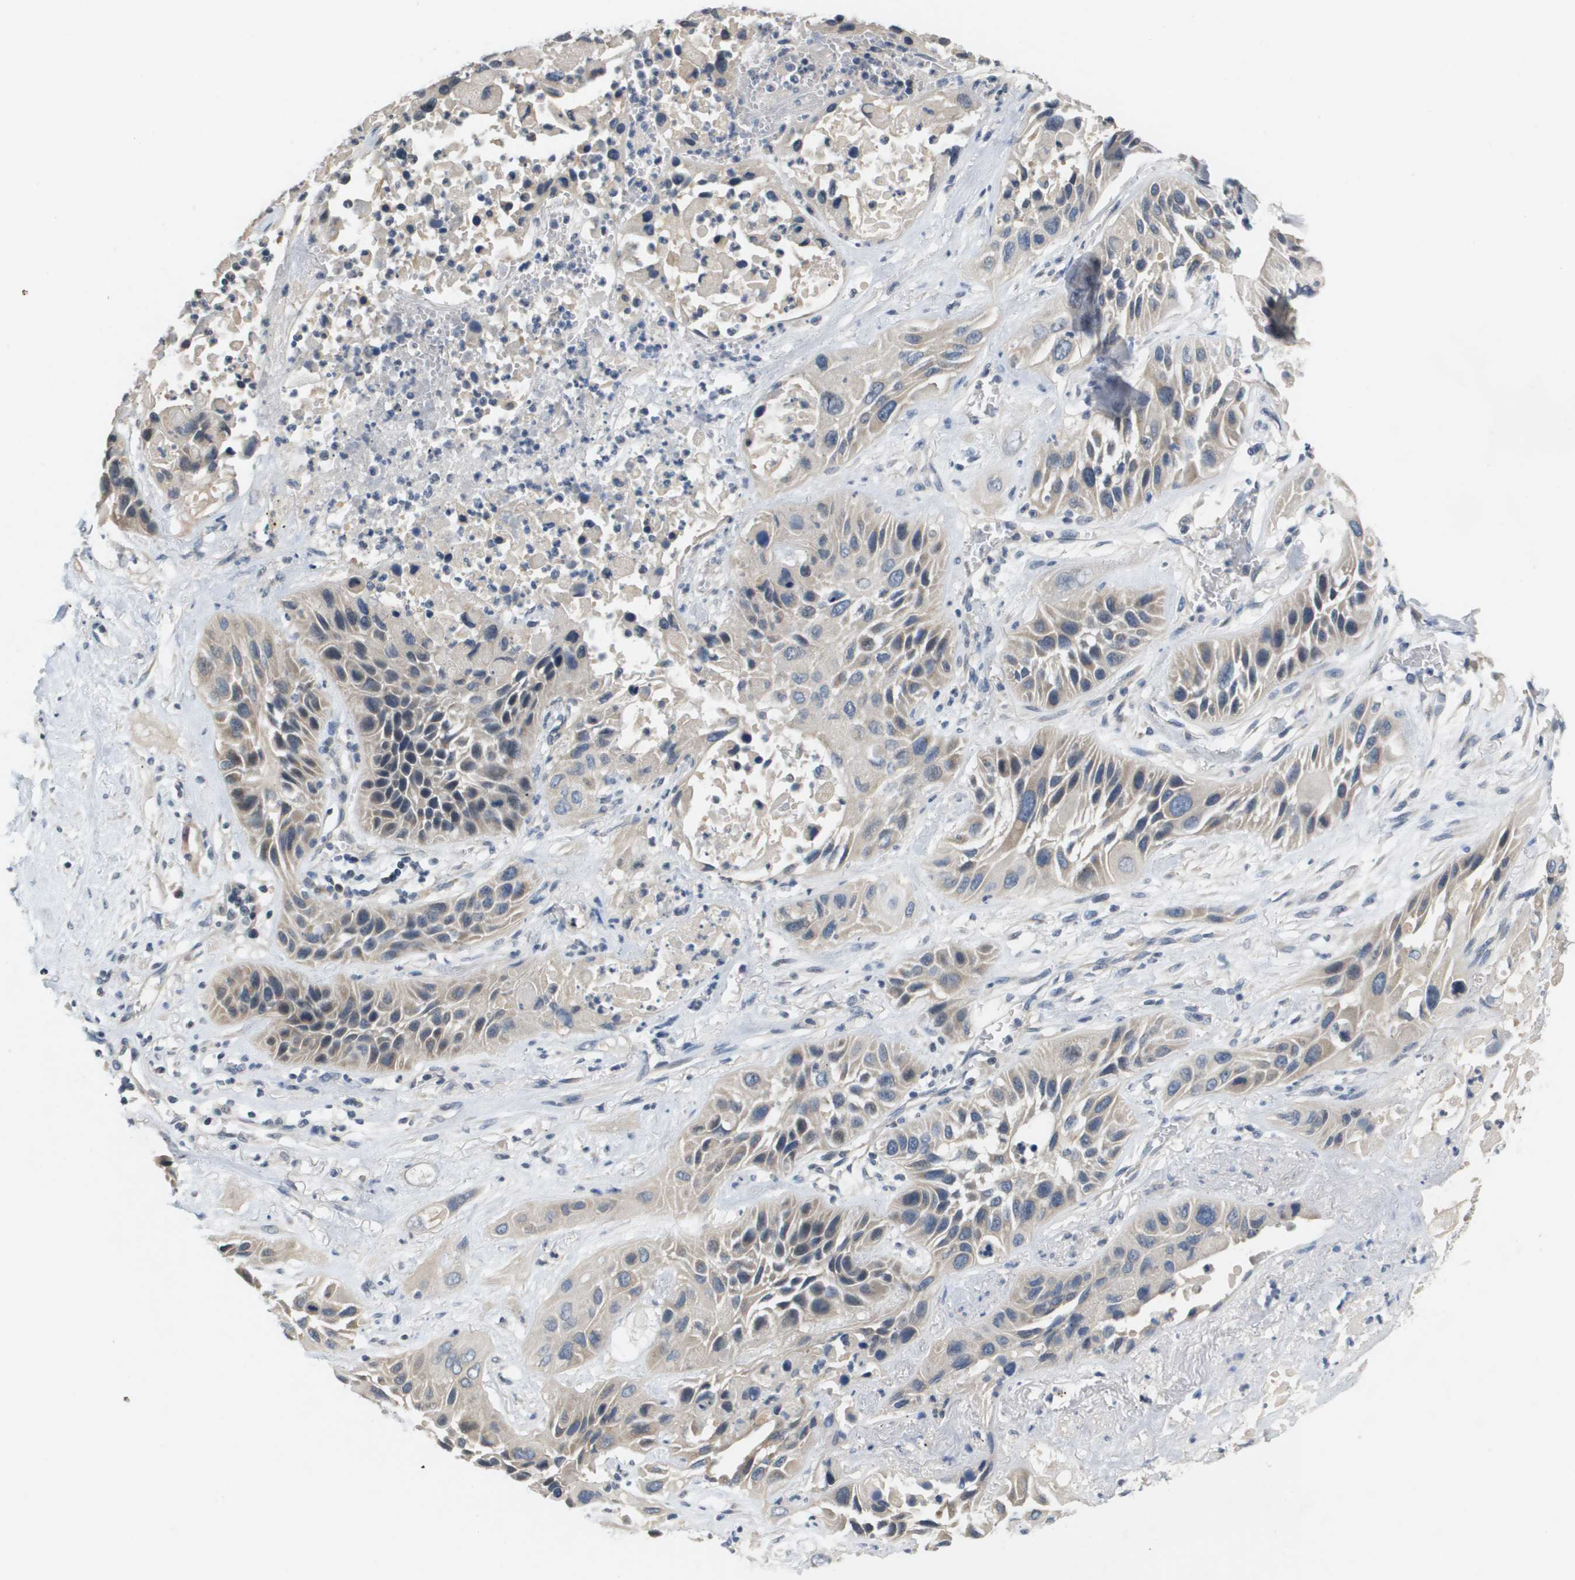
{"staining": {"intensity": "weak", "quantity": "25%-75%", "location": "cytoplasmic/membranous"}, "tissue": "lung cancer", "cell_type": "Tumor cells", "image_type": "cancer", "snomed": [{"axis": "morphology", "description": "Squamous cell carcinoma, NOS"}, {"axis": "topography", "description": "Lung"}], "caption": "A brown stain labels weak cytoplasmic/membranous staining of a protein in human squamous cell carcinoma (lung) tumor cells. (Brightfield microscopy of DAB IHC at high magnification).", "gene": "CAPN11", "patient": {"sex": "female", "age": 76}}